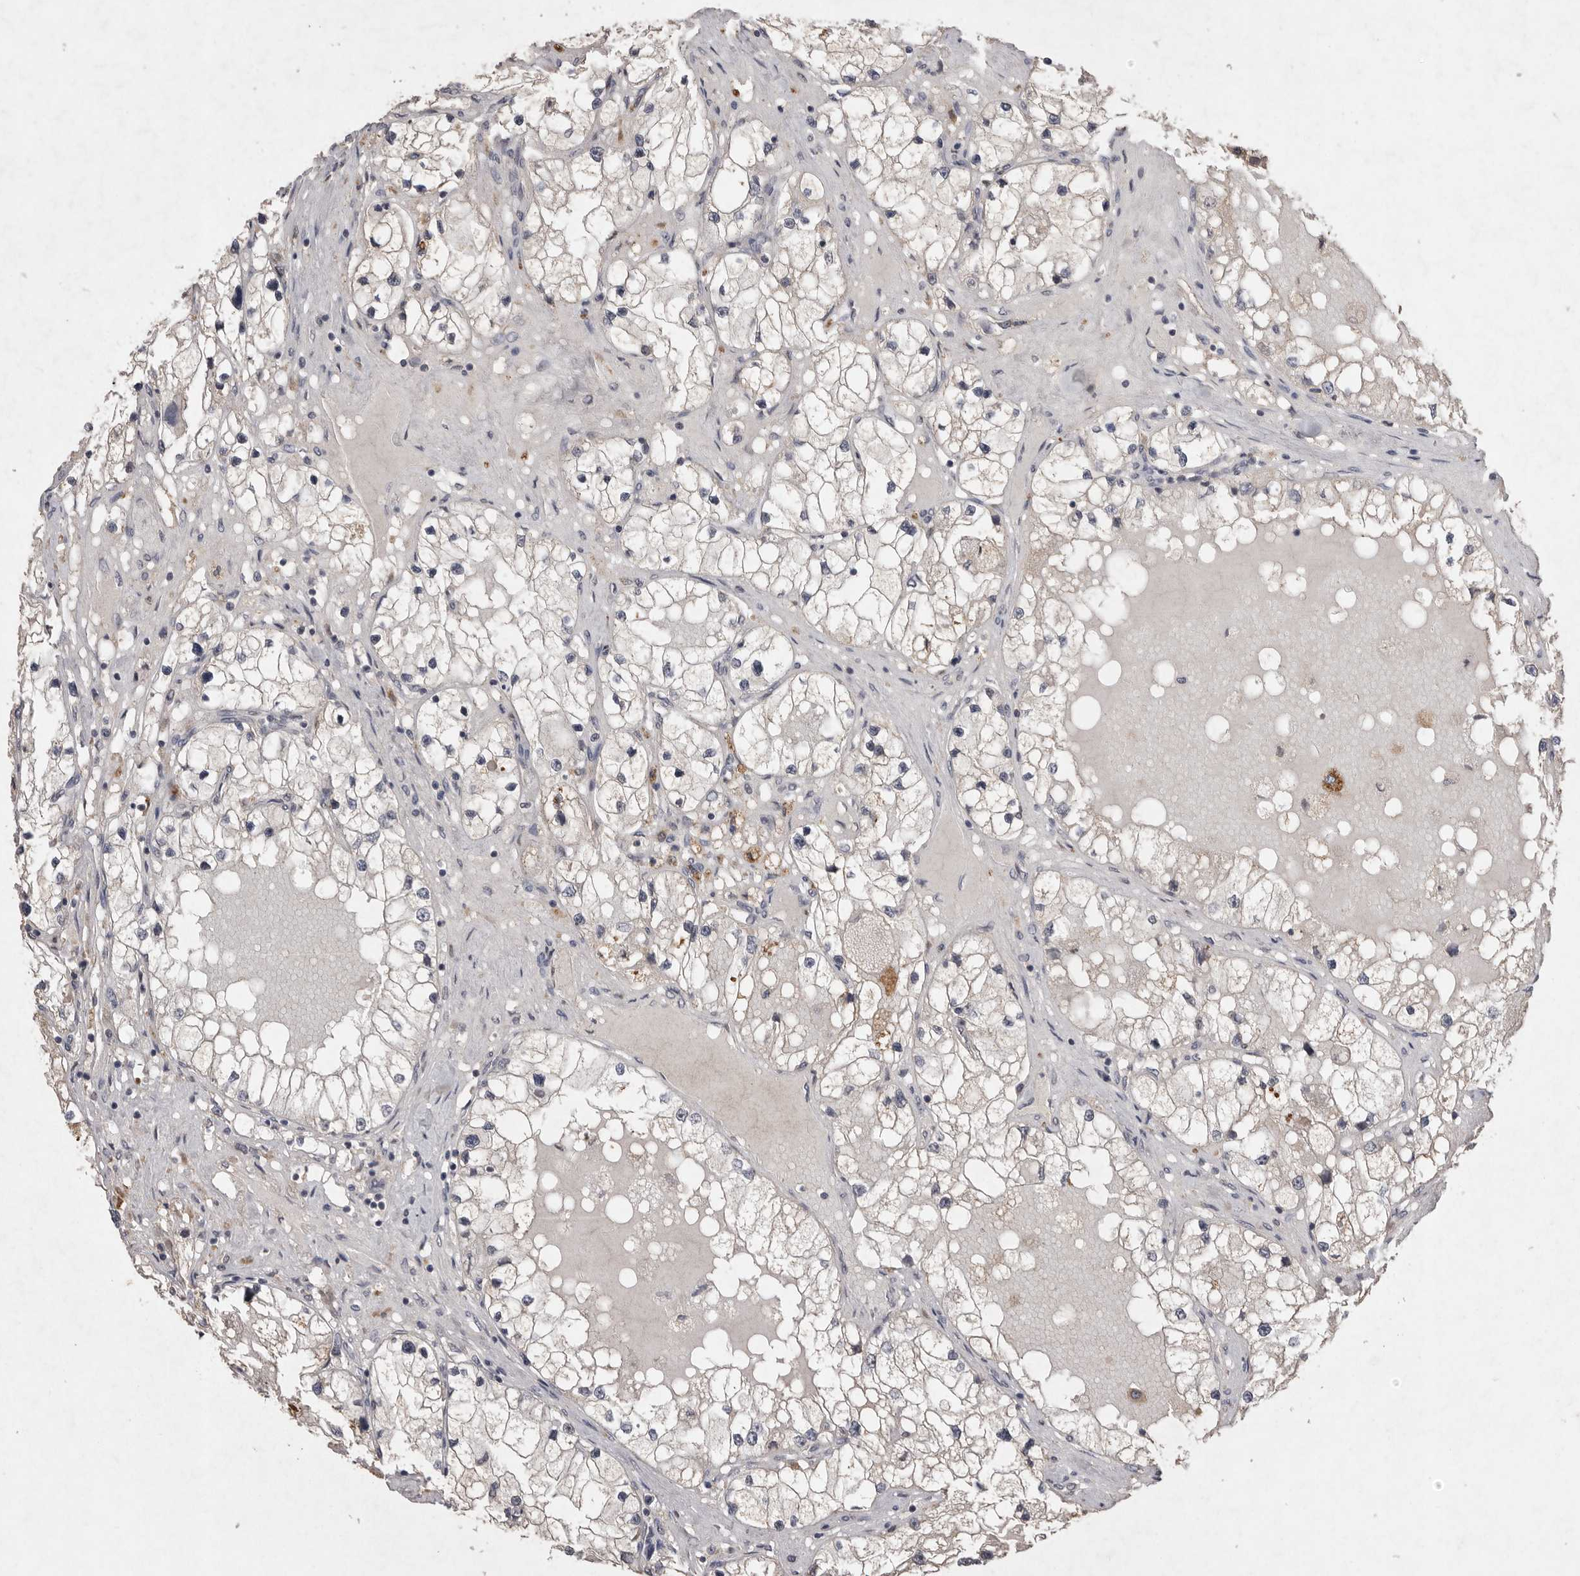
{"staining": {"intensity": "negative", "quantity": "none", "location": "none"}, "tissue": "renal cancer", "cell_type": "Tumor cells", "image_type": "cancer", "snomed": [{"axis": "morphology", "description": "Adenocarcinoma, NOS"}, {"axis": "topography", "description": "Kidney"}], "caption": "High power microscopy image of an immunohistochemistry histopathology image of renal cancer (adenocarcinoma), revealing no significant staining in tumor cells.", "gene": "APLNR", "patient": {"sex": "male", "age": 68}}